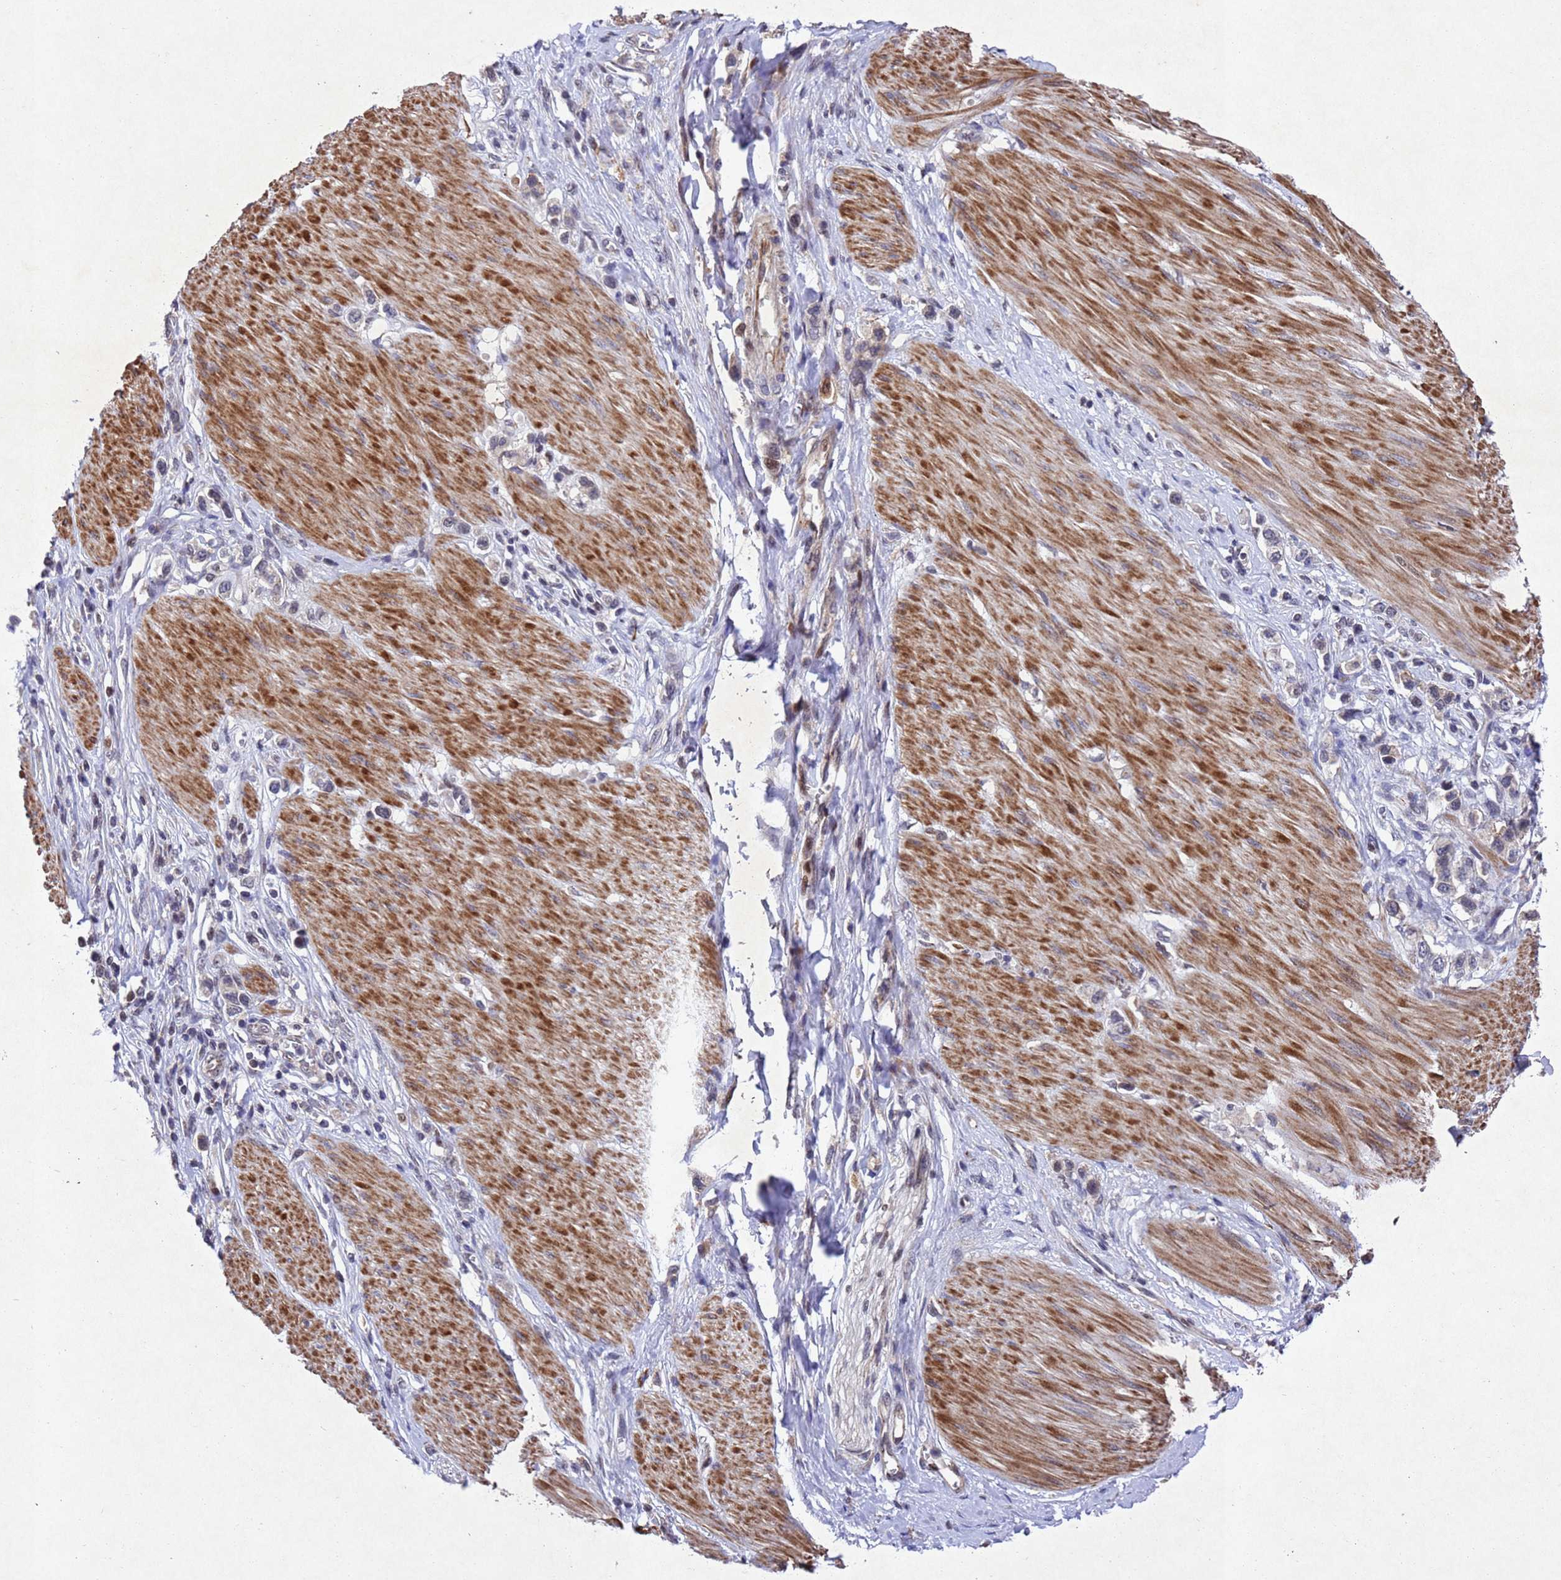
{"staining": {"intensity": "moderate", "quantity": "<25%", "location": "nuclear"}, "tissue": "stomach cancer", "cell_type": "Tumor cells", "image_type": "cancer", "snomed": [{"axis": "morphology", "description": "Adenocarcinoma, NOS"}, {"axis": "topography", "description": "Stomach"}], "caption": "A low amount of moderate nuclear staining is appreciated in about <25% of tumor cells in stomach cancer (adenocarcinoma) tissue.", "gene": "TBK1", "patient": {"sex": "female", "age": 65}}